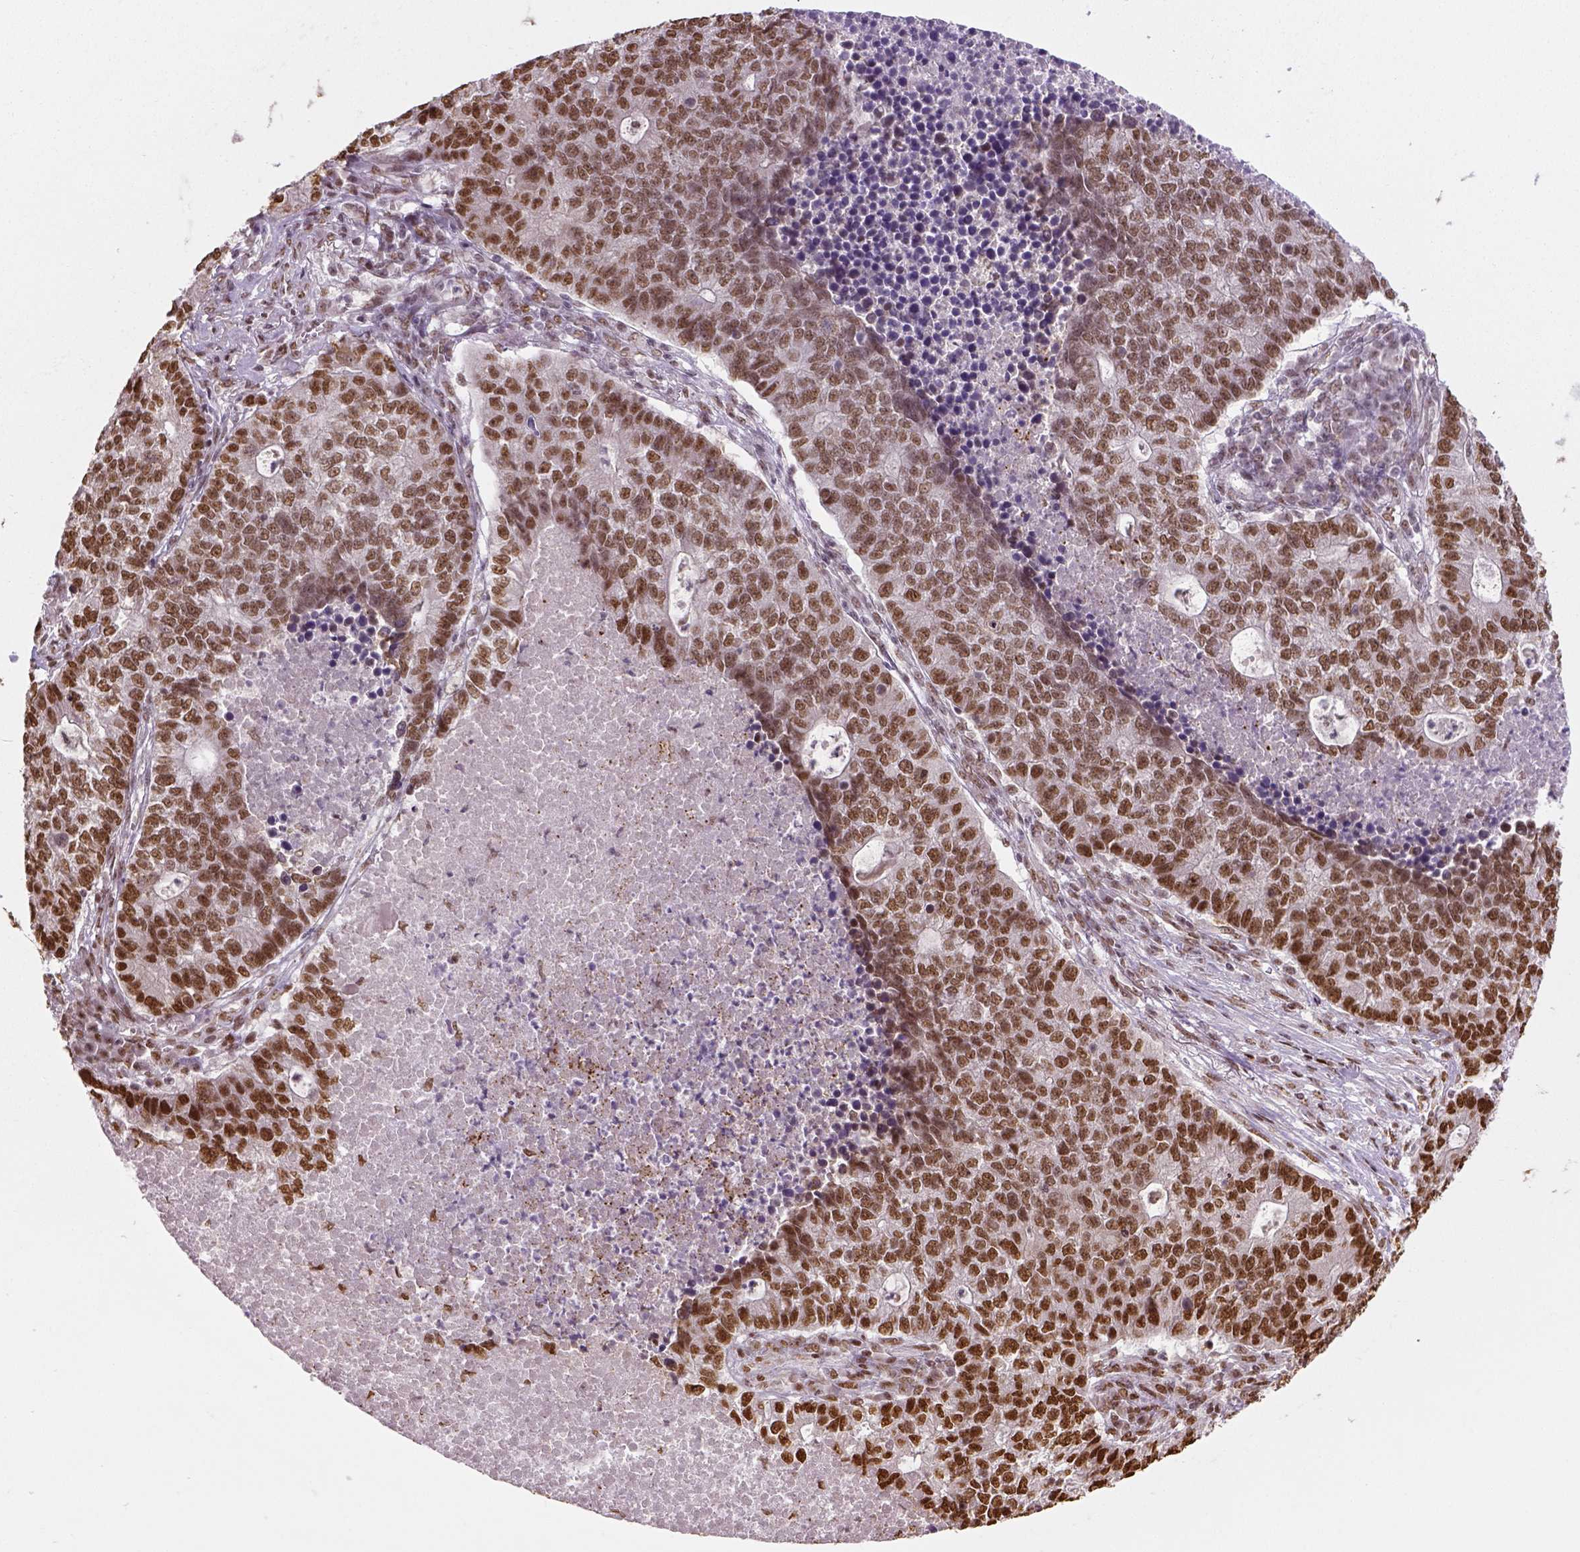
{"staining": {"intensity": "moderate", "quantity": ">75%", "location": "nuclear"}, "tissue": "lung cancer", "cell_type": "Tumor cells", "image_type": "cancer", "snomed": [{"axis": "morphology", "description": "Adenocarcinoma, NOS"}, {"axis": "topography", "description": "Lung"}], "caption": "A histopathology image of human lung cancer (adenocarcinoma) stained for a protein displays moderate nuclear brown staining in tumor cells. Nuclei are stained in blue.", "gene": "FANCE", "patient": {"sex": "male", "age": 57}}